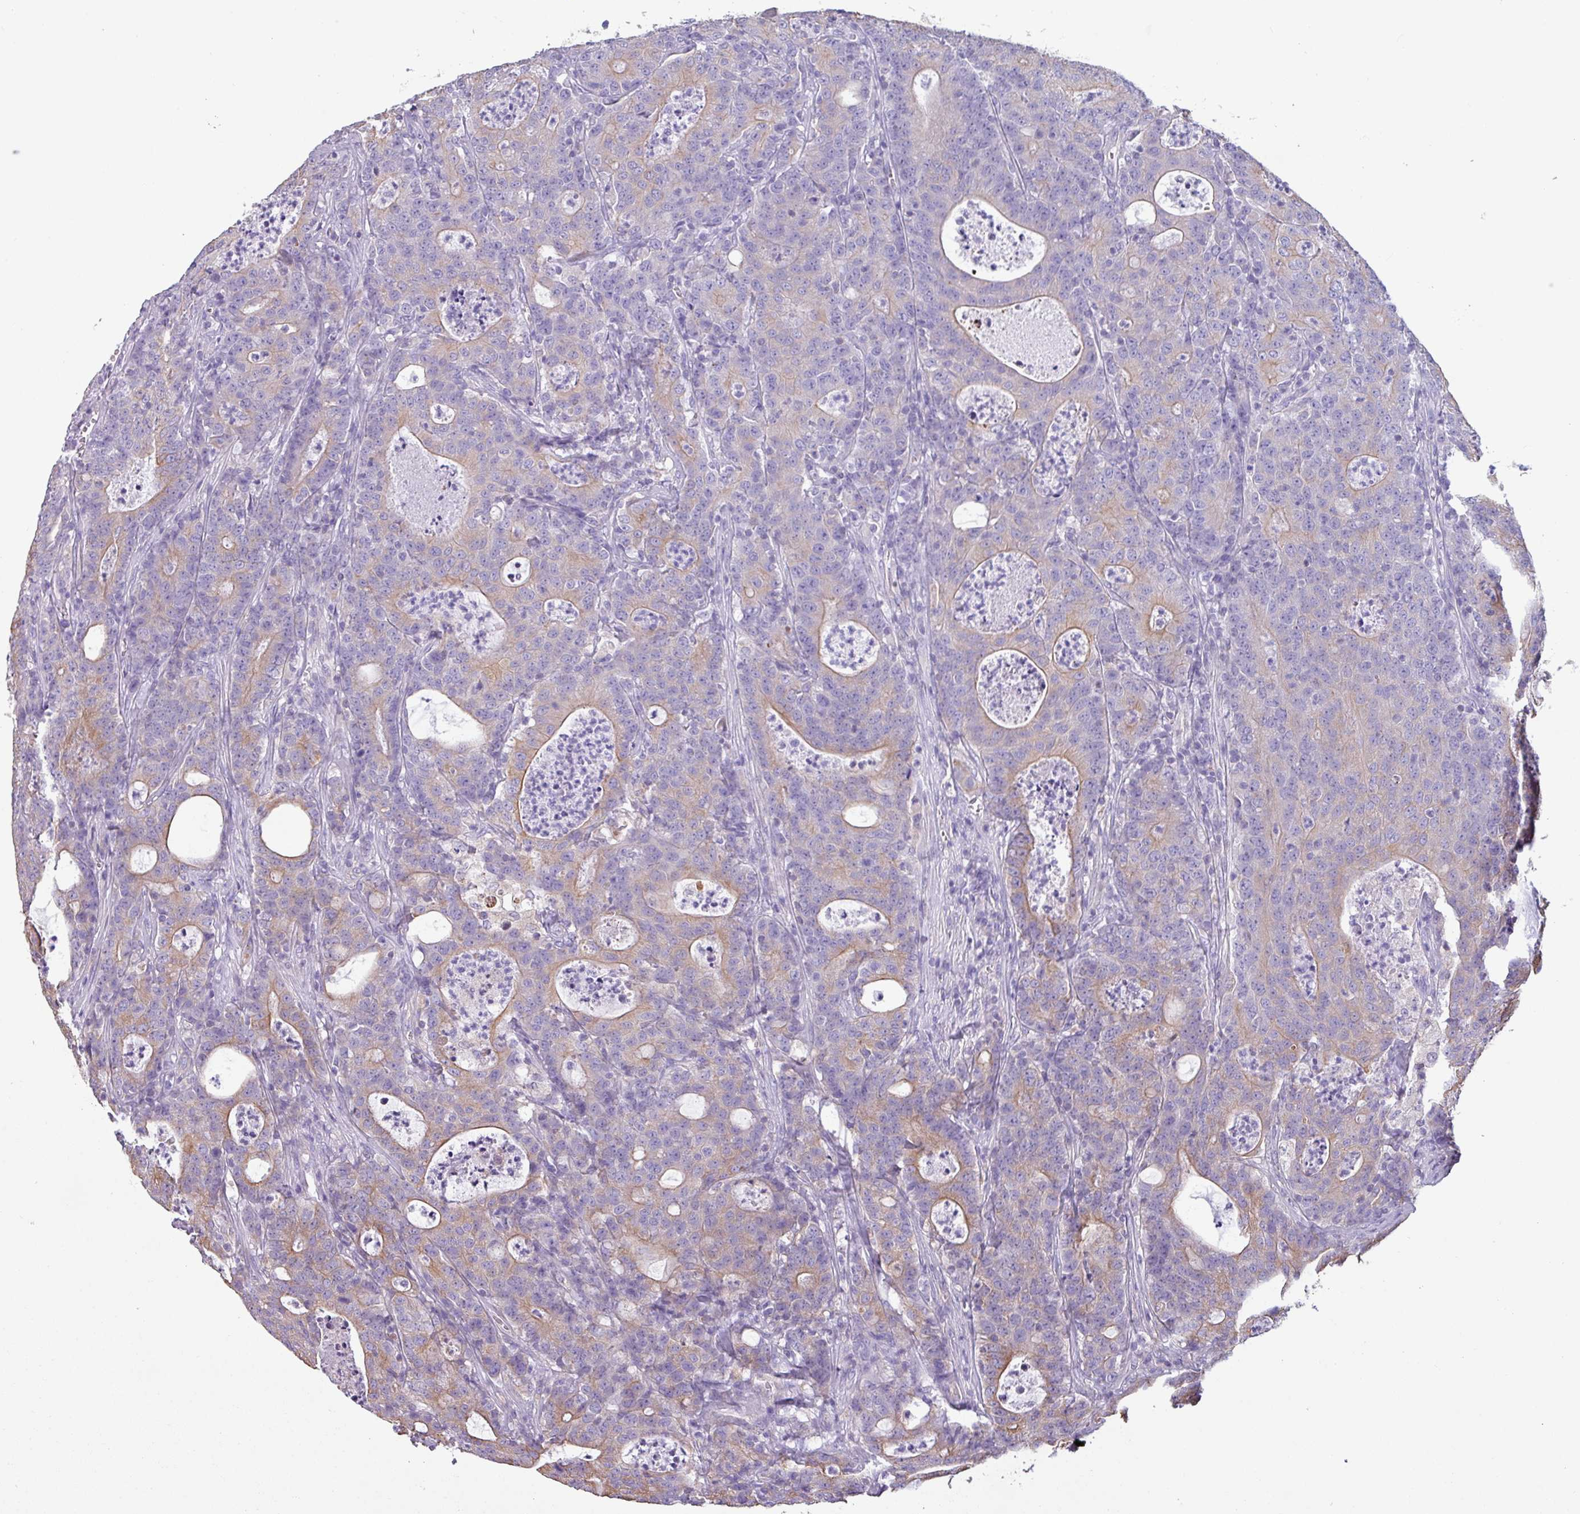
{"staining": {"intensity": "weak", "quantity": "<25%", "location": "cytoplasmic/membranous"}, "tissue": "colorectal cancer", "cell_type": "Tumor cells", "image_type": "cancer", "snomed": [{"axis": "morphology", "description": "Adenocarcinoma, NOS"}, {"axis": "topography", "description": "Colon"}], "caption": "Immunohistochemistry (IHC) image of human colorectal adenocarcinoma stained for a protein (brown), which shows no positivity in tumor cells.", "gene": "CAMK1", "patient": {"sex": "male", "age": 83}}